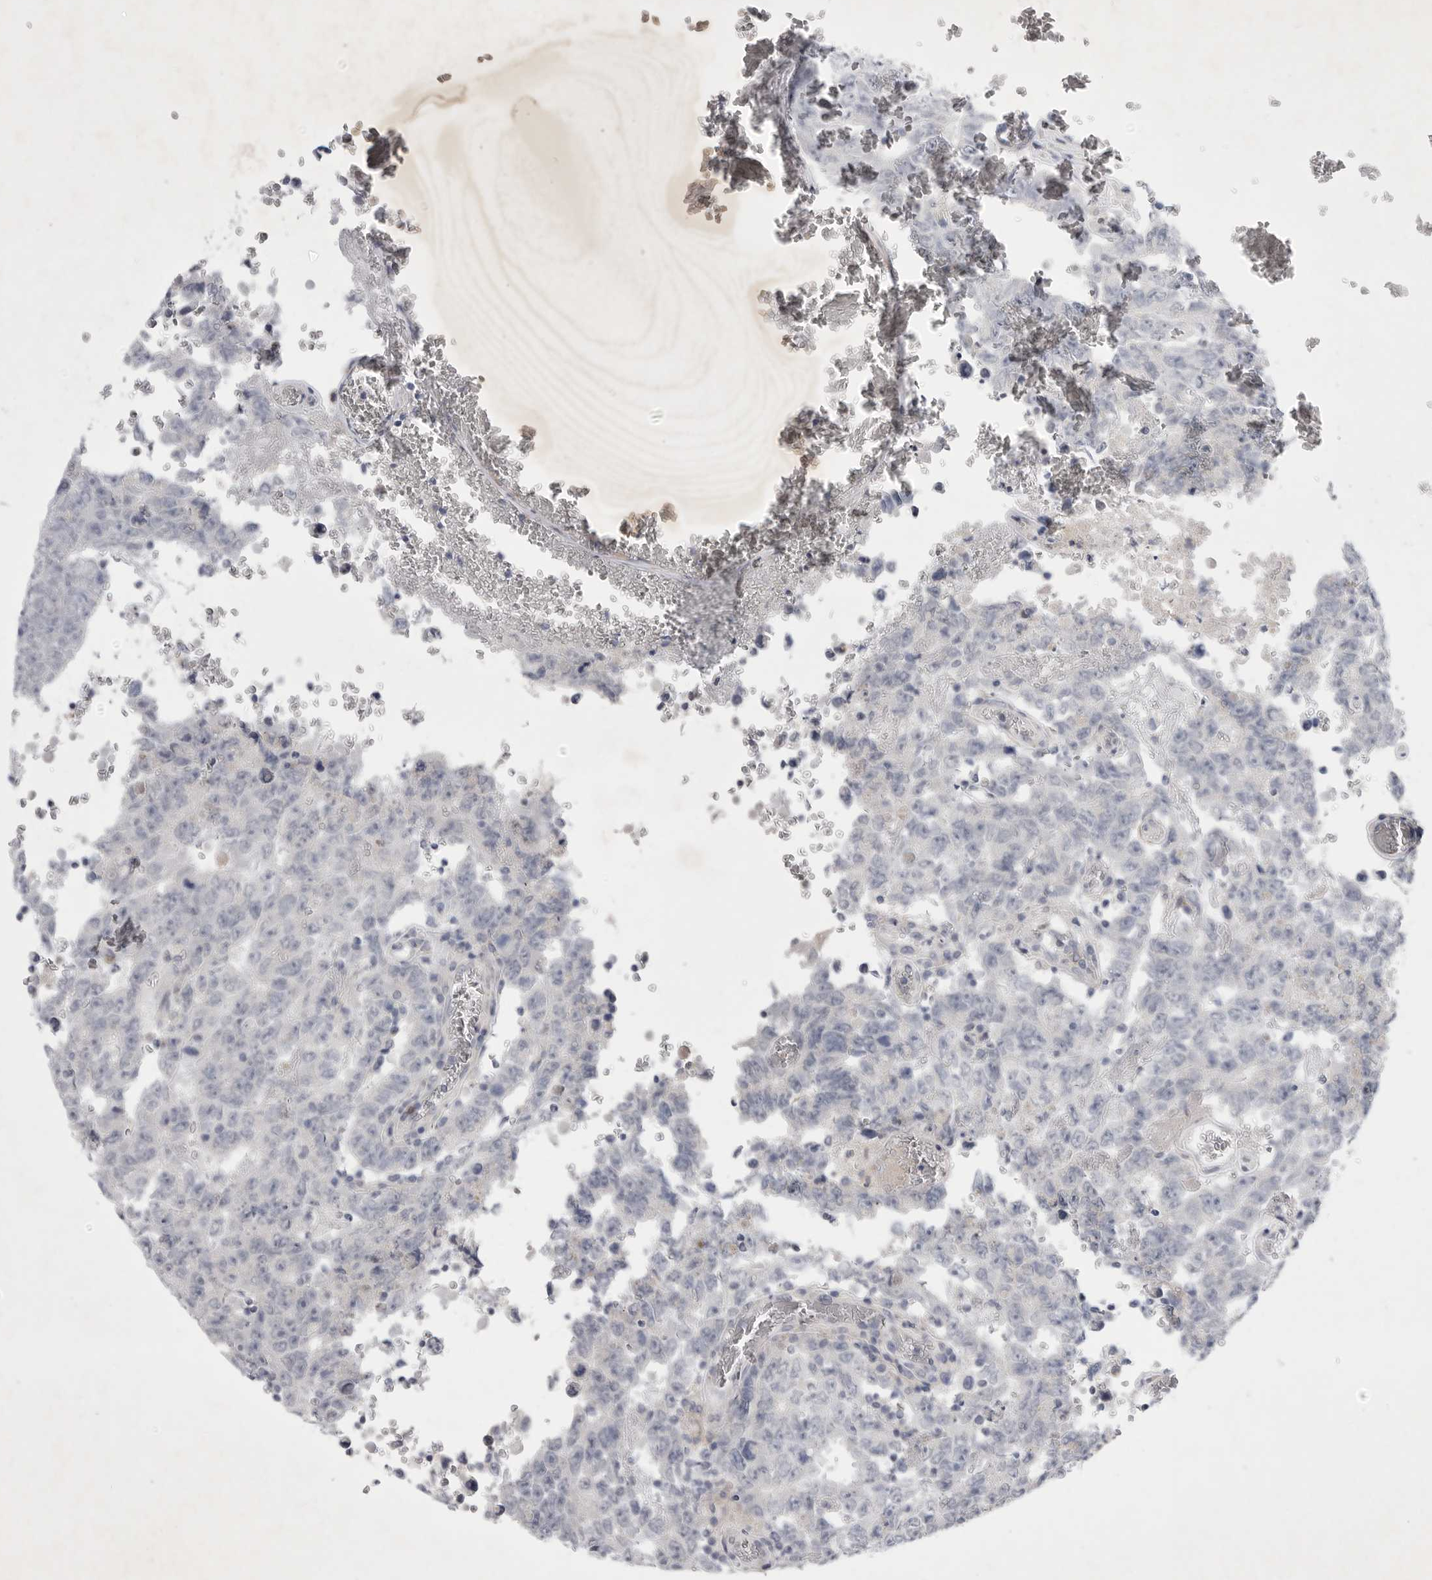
{"staining": {"intensity": "negative", "quantity": "none", "location": "none"}, "tissue": "testis cancer", "cell_type": "Tumor cells", "image_type": "cancer", "snomed": [{"axis": "morphology", "description": "Carcinoma, Embryonal, NOS"}, {"axis": "topography", "description": "Testis"}], "caption": "DAB immunohistochemical staining of human embryonal carcinoma (testis) demonstrates no significant staining in tumor cells. Nuclei are stained in blue.", "gene": "SIGLEC10", "patient": {"sex": "male", "age": 26}}